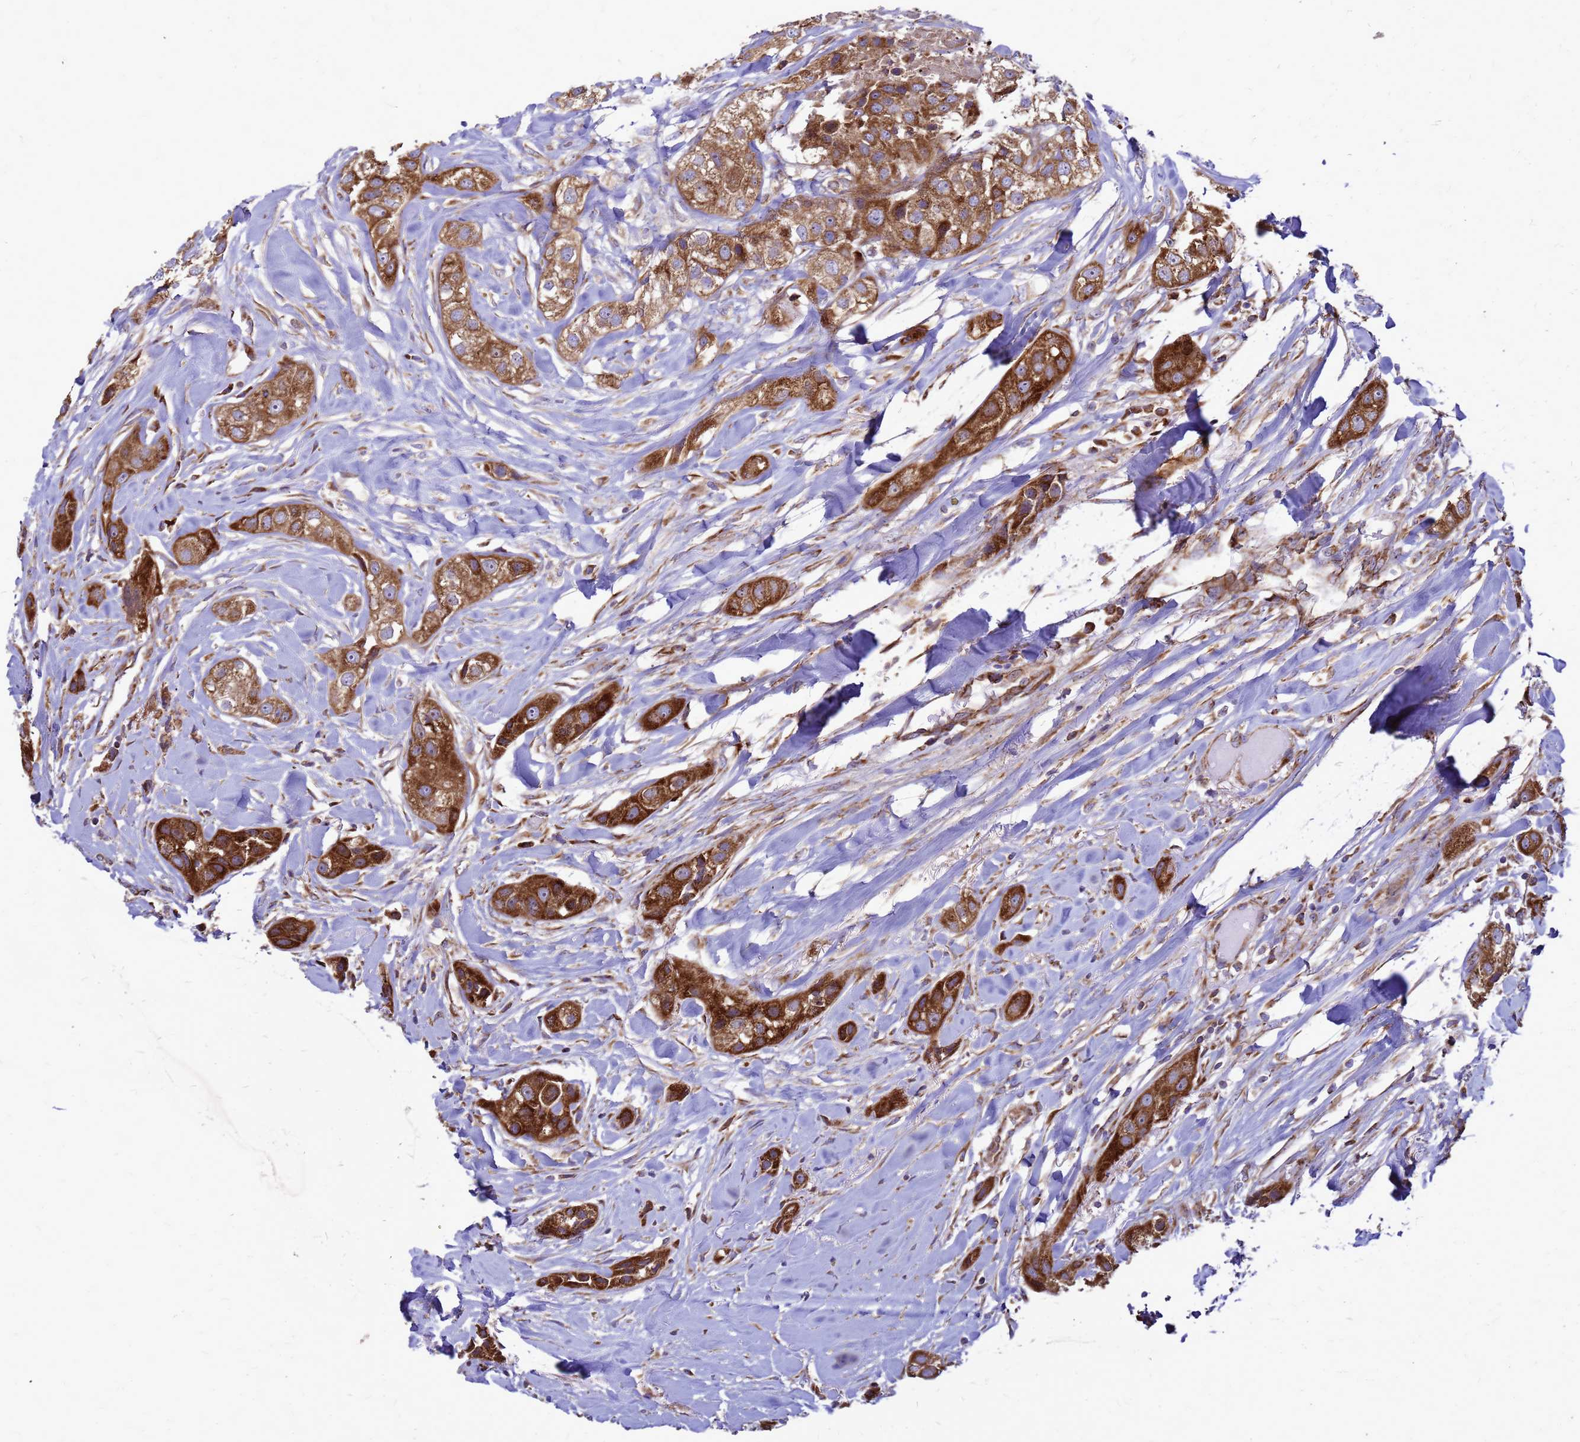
{"staining": {"intensity": "strong", "quantity": ">75%", "location": "cytoplasmic/membranous"}, "tissue": "head and neck cancer", "cell_type": "Tumor cells", "image_type": "cancer", "snomed": [{"axis": "morphology", "description": "Normal tissue, NOS"}, {"axis": "morphology", "description": "Squamous cell carcinoma, NOS"}, {"axis": "topography", "description": "Skeletal muscle"}, {"axis": "topography", "description": "Head-Neck"}], "caption": "The immunohistochemical stain shows strong cytoplasmic/membranous positivity in tumor cells of squamous cell carcinoma (head and neck) tissue.", "gene": "FSTL4", "patient": {"sex": "male", "age": 51}}